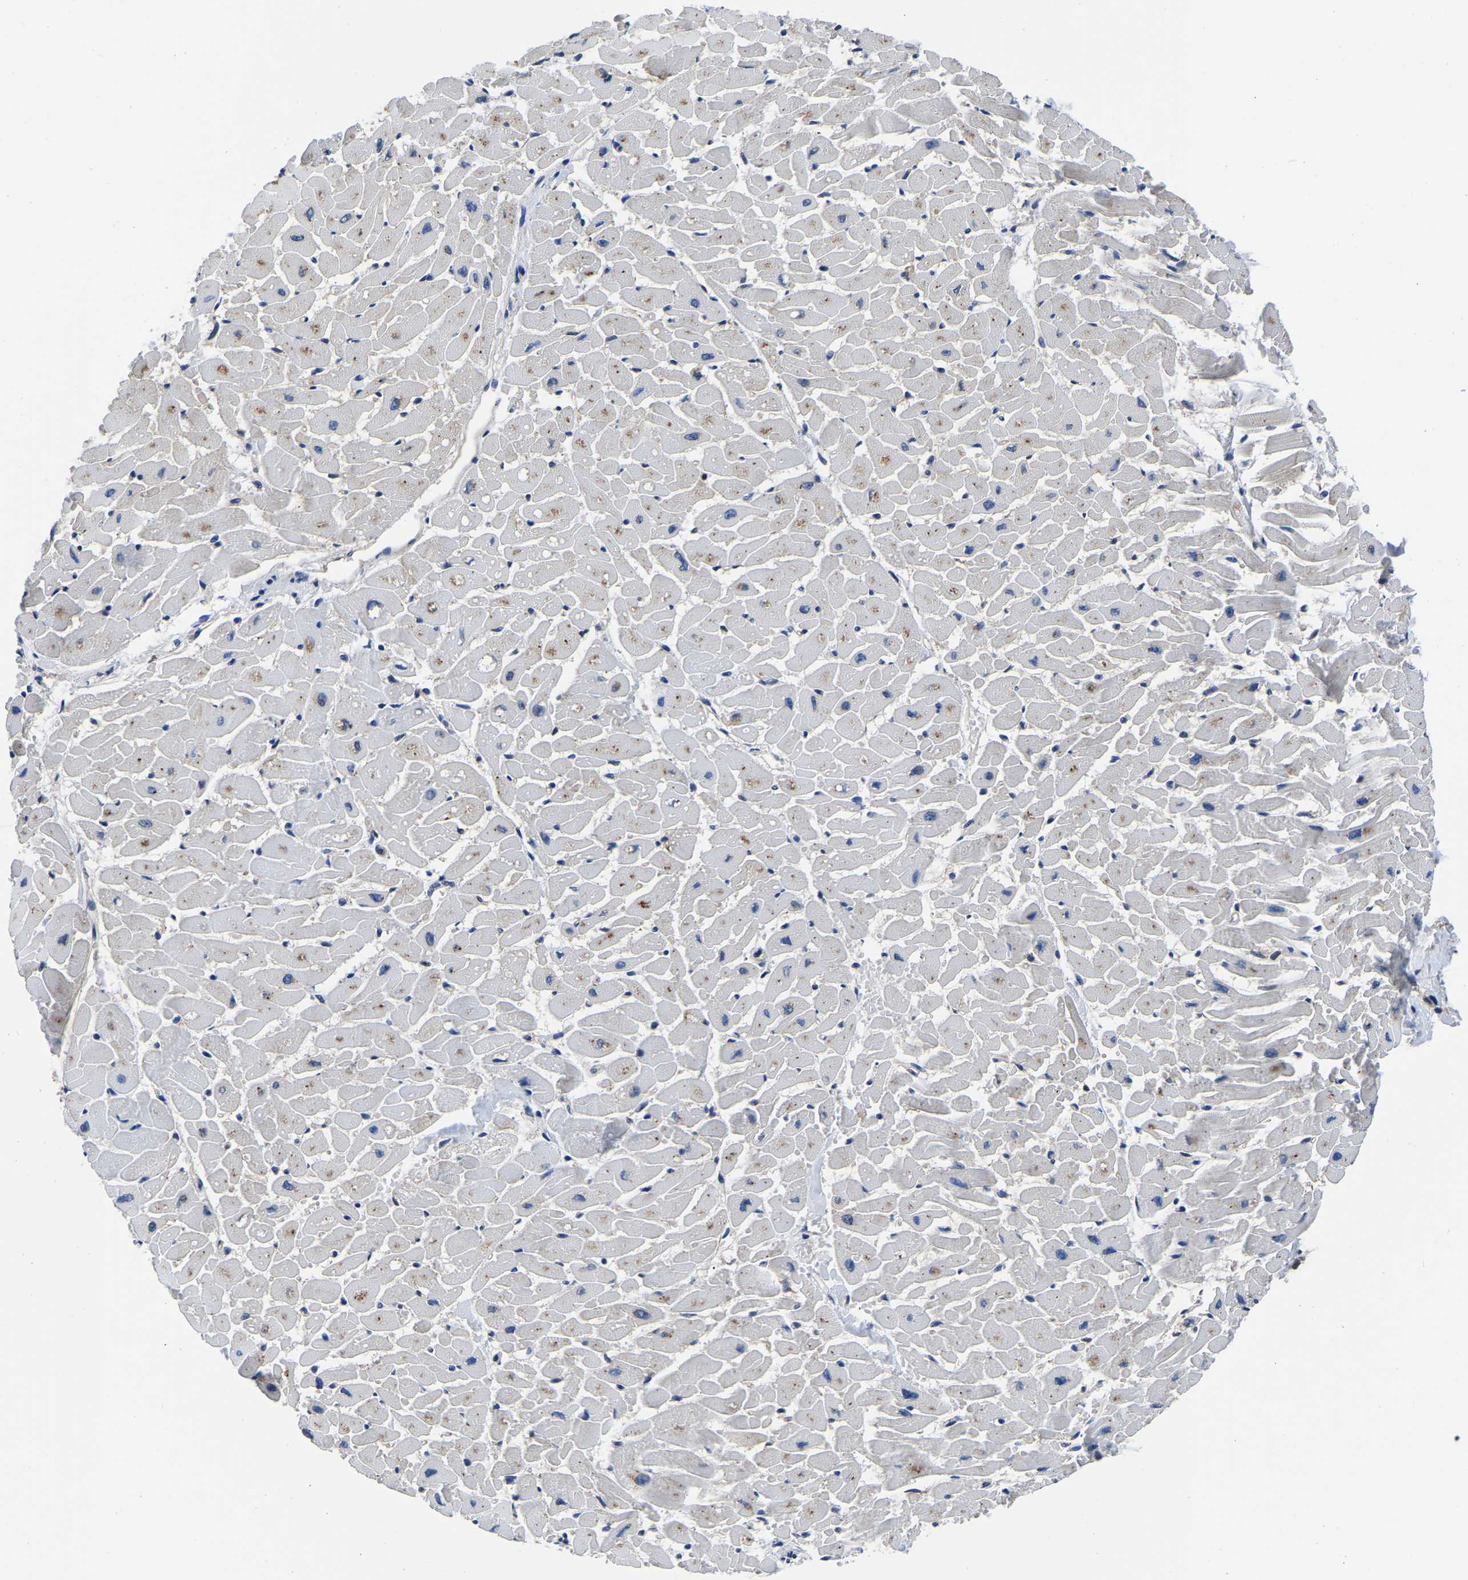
{"staining": {"intensity": "moderate", "quantity": "<25%", "location": "cytoplasmic/membranous"}, "tissue": "heart muscle", "cell_type": "Cardiomyocytes", "image_type": "normal", "snomed": [{"axis": "morphology", "description": "Normal tissue, NOS"}, {"axis": "topography", "description": "Heart"}], "caption": "IHC photomicrograph of unremarkable heart muscle: human heart muscle stained using immunohistochemistry (IHC) displays low levels of moderate protein expression localized specifically in the cytoplasmic/membranous of cardiomyocytes, appearing as a cytoplasmic/membranous brown color.", "gene": "TFG", "patient": {"sex": "female", "age": 19}}